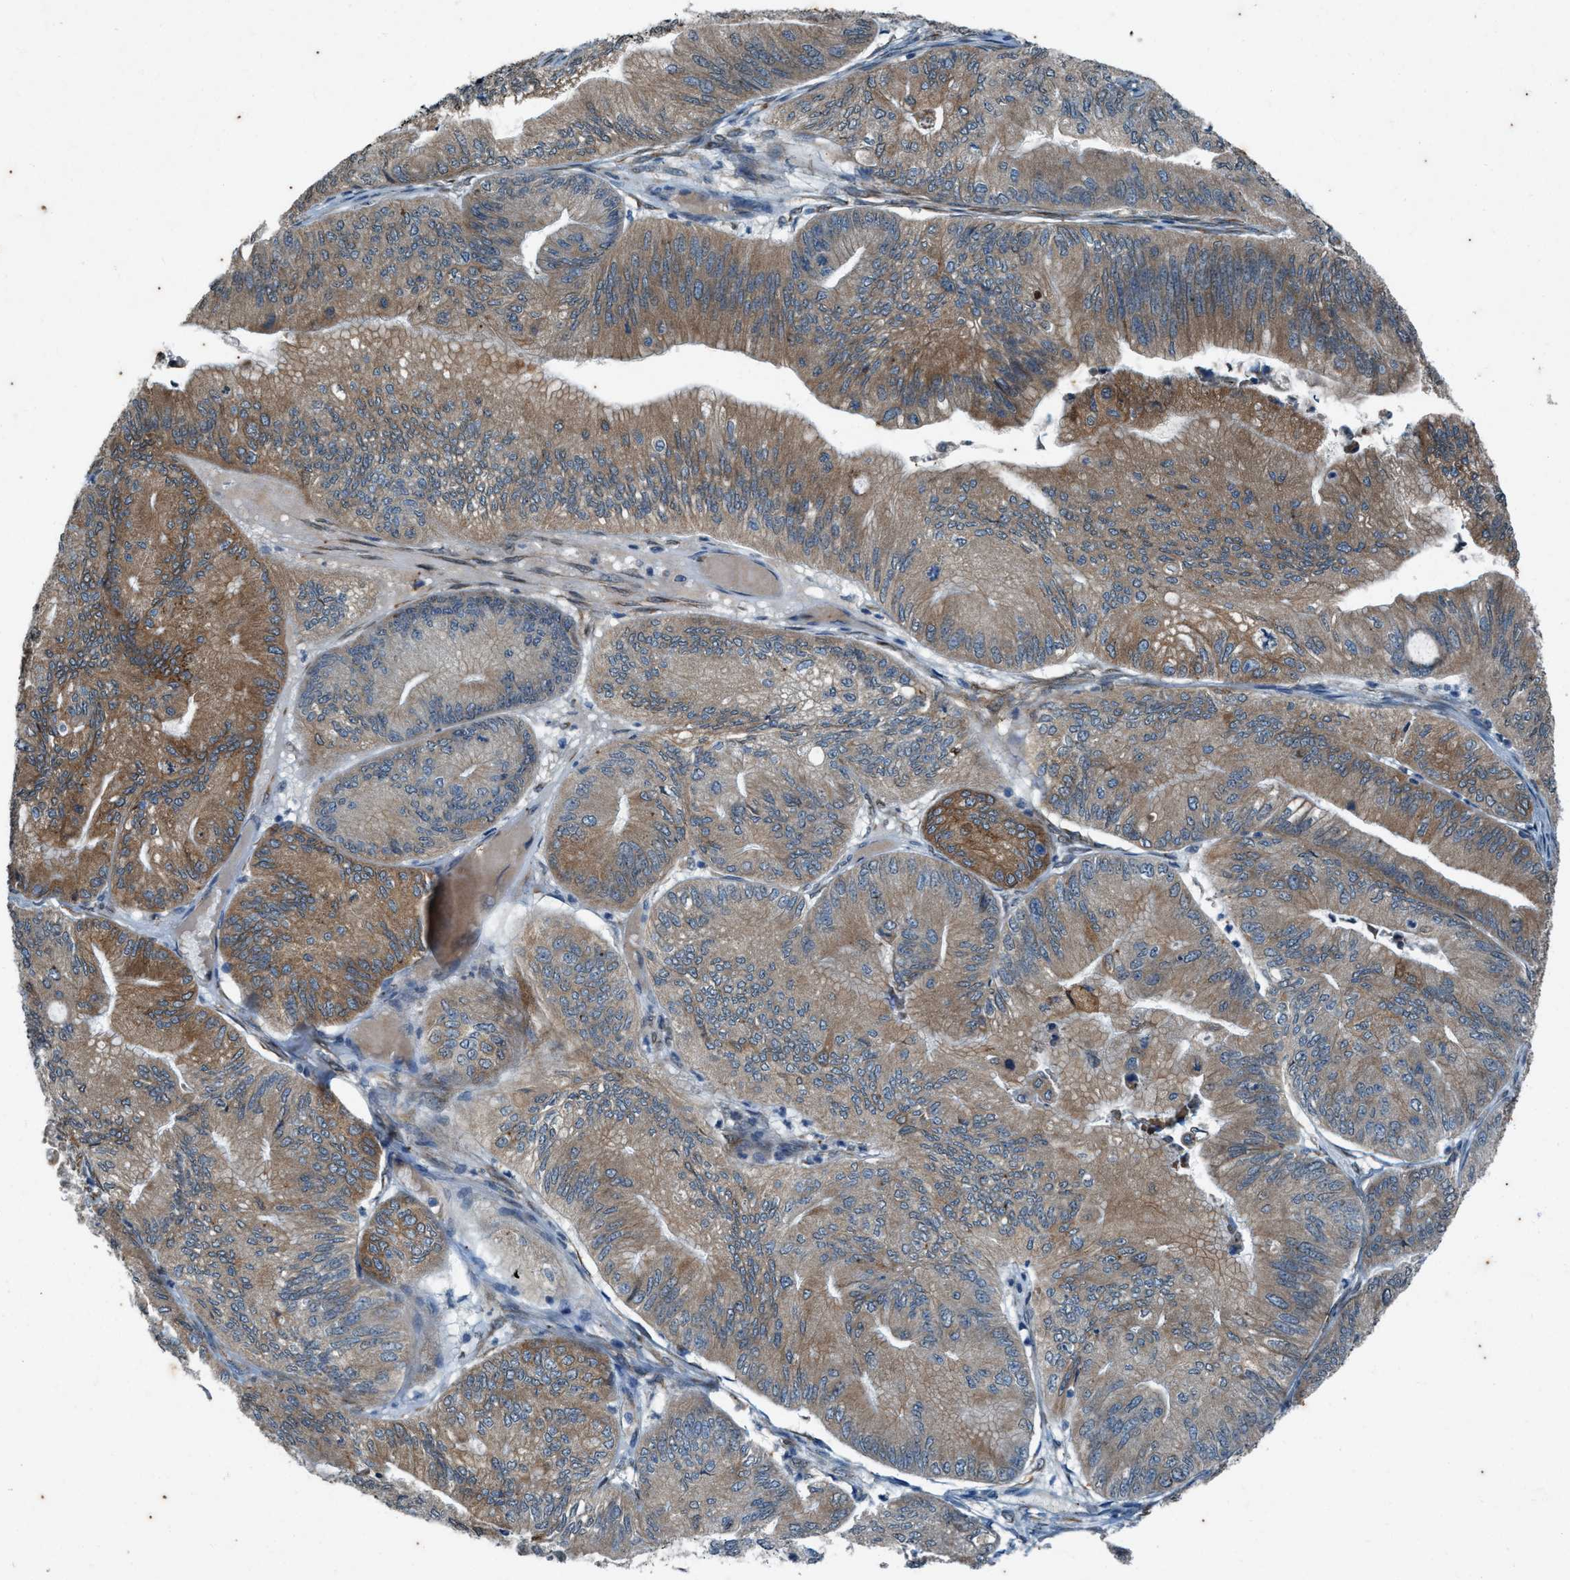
{"staining": {"intensity": "moderate", "quantity": ">75%", "location": "cytoplasmic/membranous"}, "tissue": "ovarian cancer", "cell_type": "Tumor cells", "image_type": "cancer", "snomed": [{"axis": "morphology", "description": "Cystadenocarcinoma, mucinous, NOS"}, {"axis": "topography", "description": "Ovary"}], "caption": "Protein expression by immunohistochemistry reveals moderate cytoplasmic/membranous staining in about >75% of tumor cells in ovarian cancer (mucinous cystadenocarcinoma).", "gene": "CHPF2", "patient": {"sex": "female", "age": 61}}